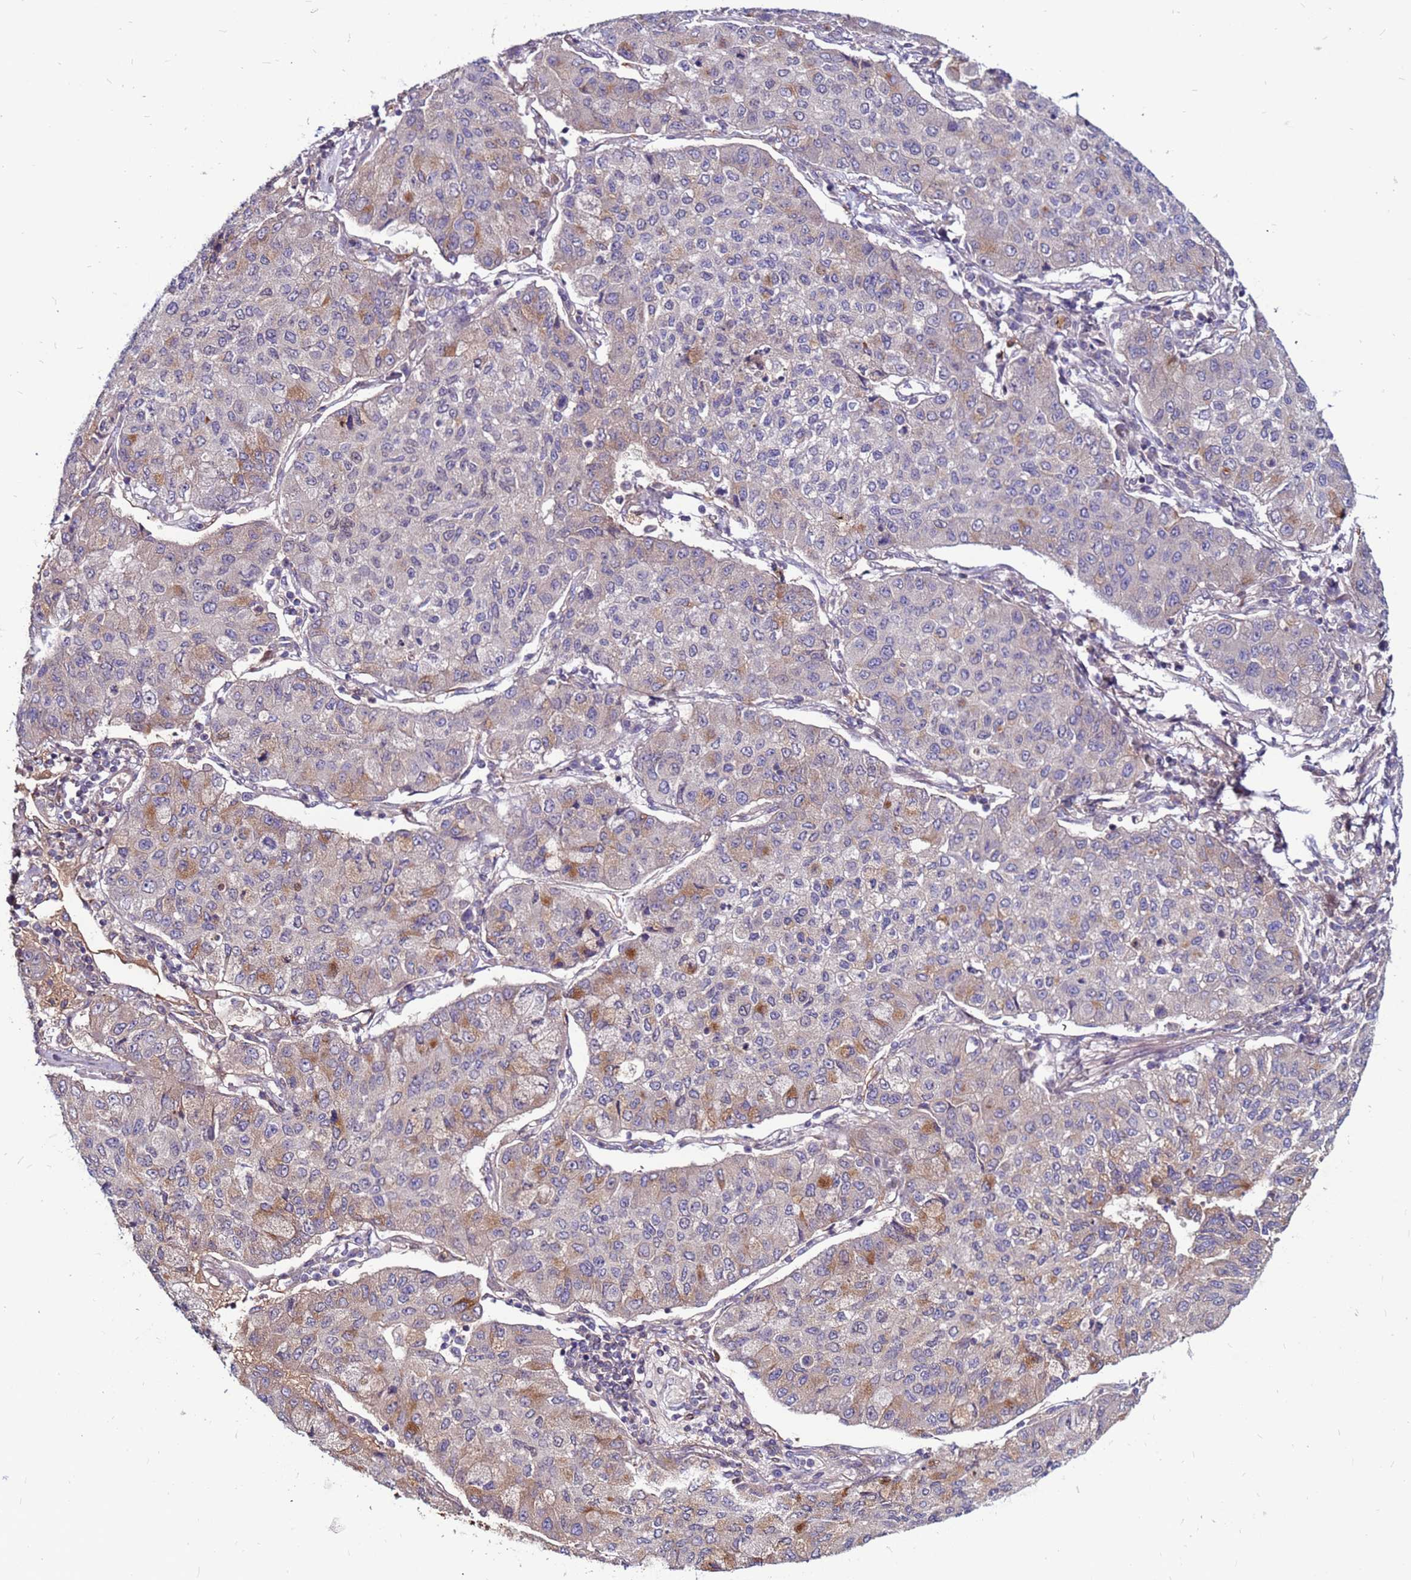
{"staining": {"intensity": "moderate", "quantity": "<25%", "location": "cytoplasmic/membranous"}, "tissue": "lung cancer", "cell_type": "Tumor cells", "image_type": "cancer", "snomed": [{"axis": "morphology", "description": "Squamous cell carcinoma, NOS"}, {"axis": "topography", "description": "Lung"}], "caption": "Immunohistochemistry (DAB) staining of human lung cancer displays moderate cytoplasmic/membranous protein expression in about <25% of tumor cells.", "gene": "CCDC71", "patient": {"sex": "male", "age": 74}}